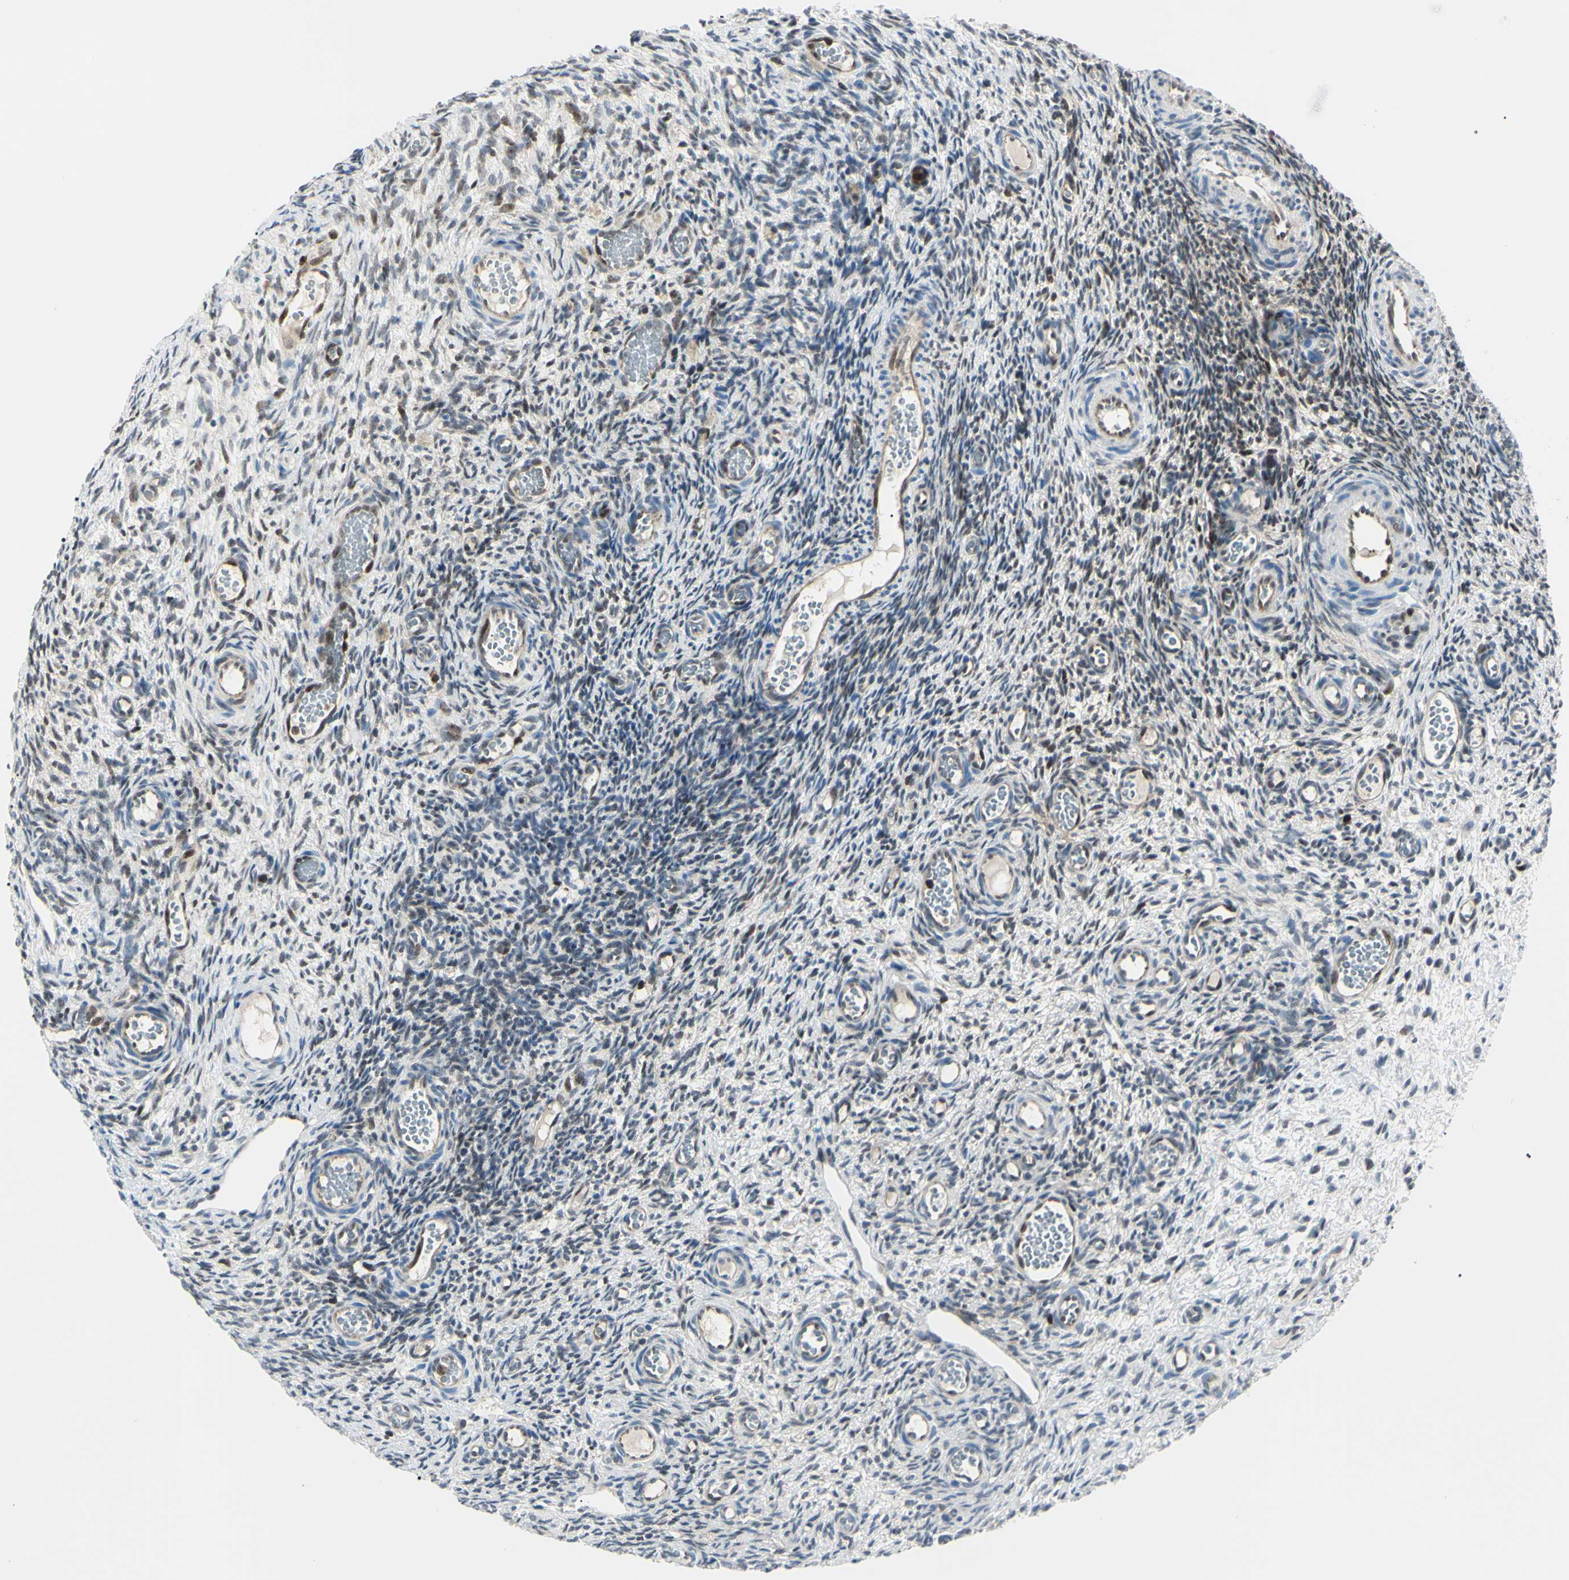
{"staining": {"intensity": "weak", "quantity": "25%-75%", "location": "cytoplasmic/membranous"}, "tissue": "ovary", "cell_type": "Ovarian stroma cells", "image_type": "normal", "snomed": [{"axis": "morphology", "description": "Normal tissue, NOS"}, {"axis": "topography", "description": "Ovary"}], "caption": "DAB immunohistochemical staining of benign ovary demonstrates weak cytoplasmic/membranous protein positivity in about 25%-75% of ovarian stroma cells. Immunohistochemistry stains the protein in brown and the nuclei are stained blue.", "gene": "PGK1", "patient": {"sex": "female", "age": 35}}